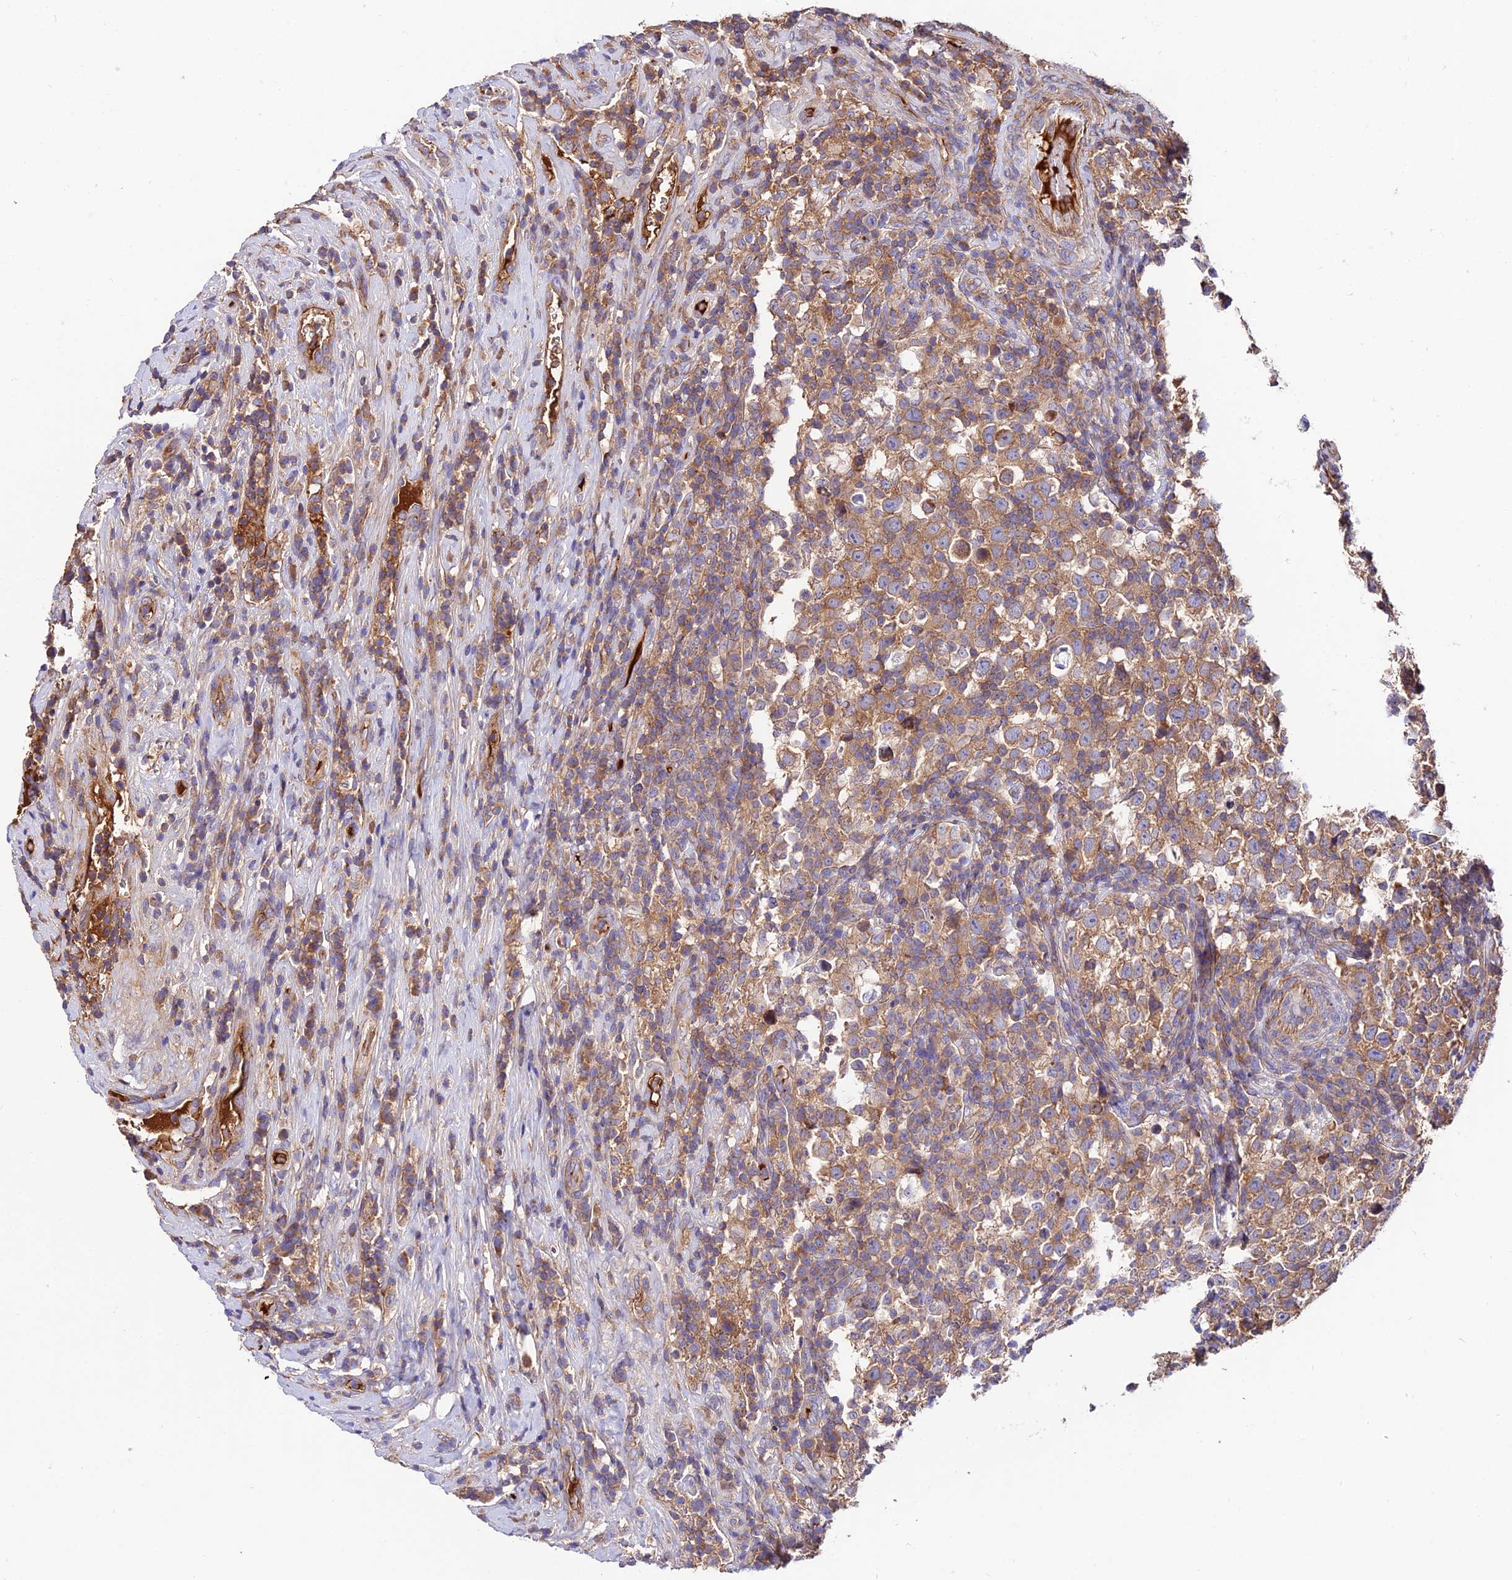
{"staining": {"intensity": "moderate", "quantity": ">75%", "location": "cytoplasmic/membranous"}, "tissue": "testis cancer", "cell_type": "Tumor cells", "image_type": "cancer", "snomed": [{"axis": "morphology", "description": "Normal tissue, NOS"}, {"axis": "morphology", "description": "Seminoma, NOS"}, {"axis": "topography", "description": "Testis"}], "caption": "Protein analysis of testis cancer (seminoma) tissue reveals moderate cytoplasmic/membranous staining in about >75% of tumor cells. The protein is shown in brown color, while the nuclei are stained blue.", "gene": "PYM1", "patient": {"sex": "male", "age": 43}}